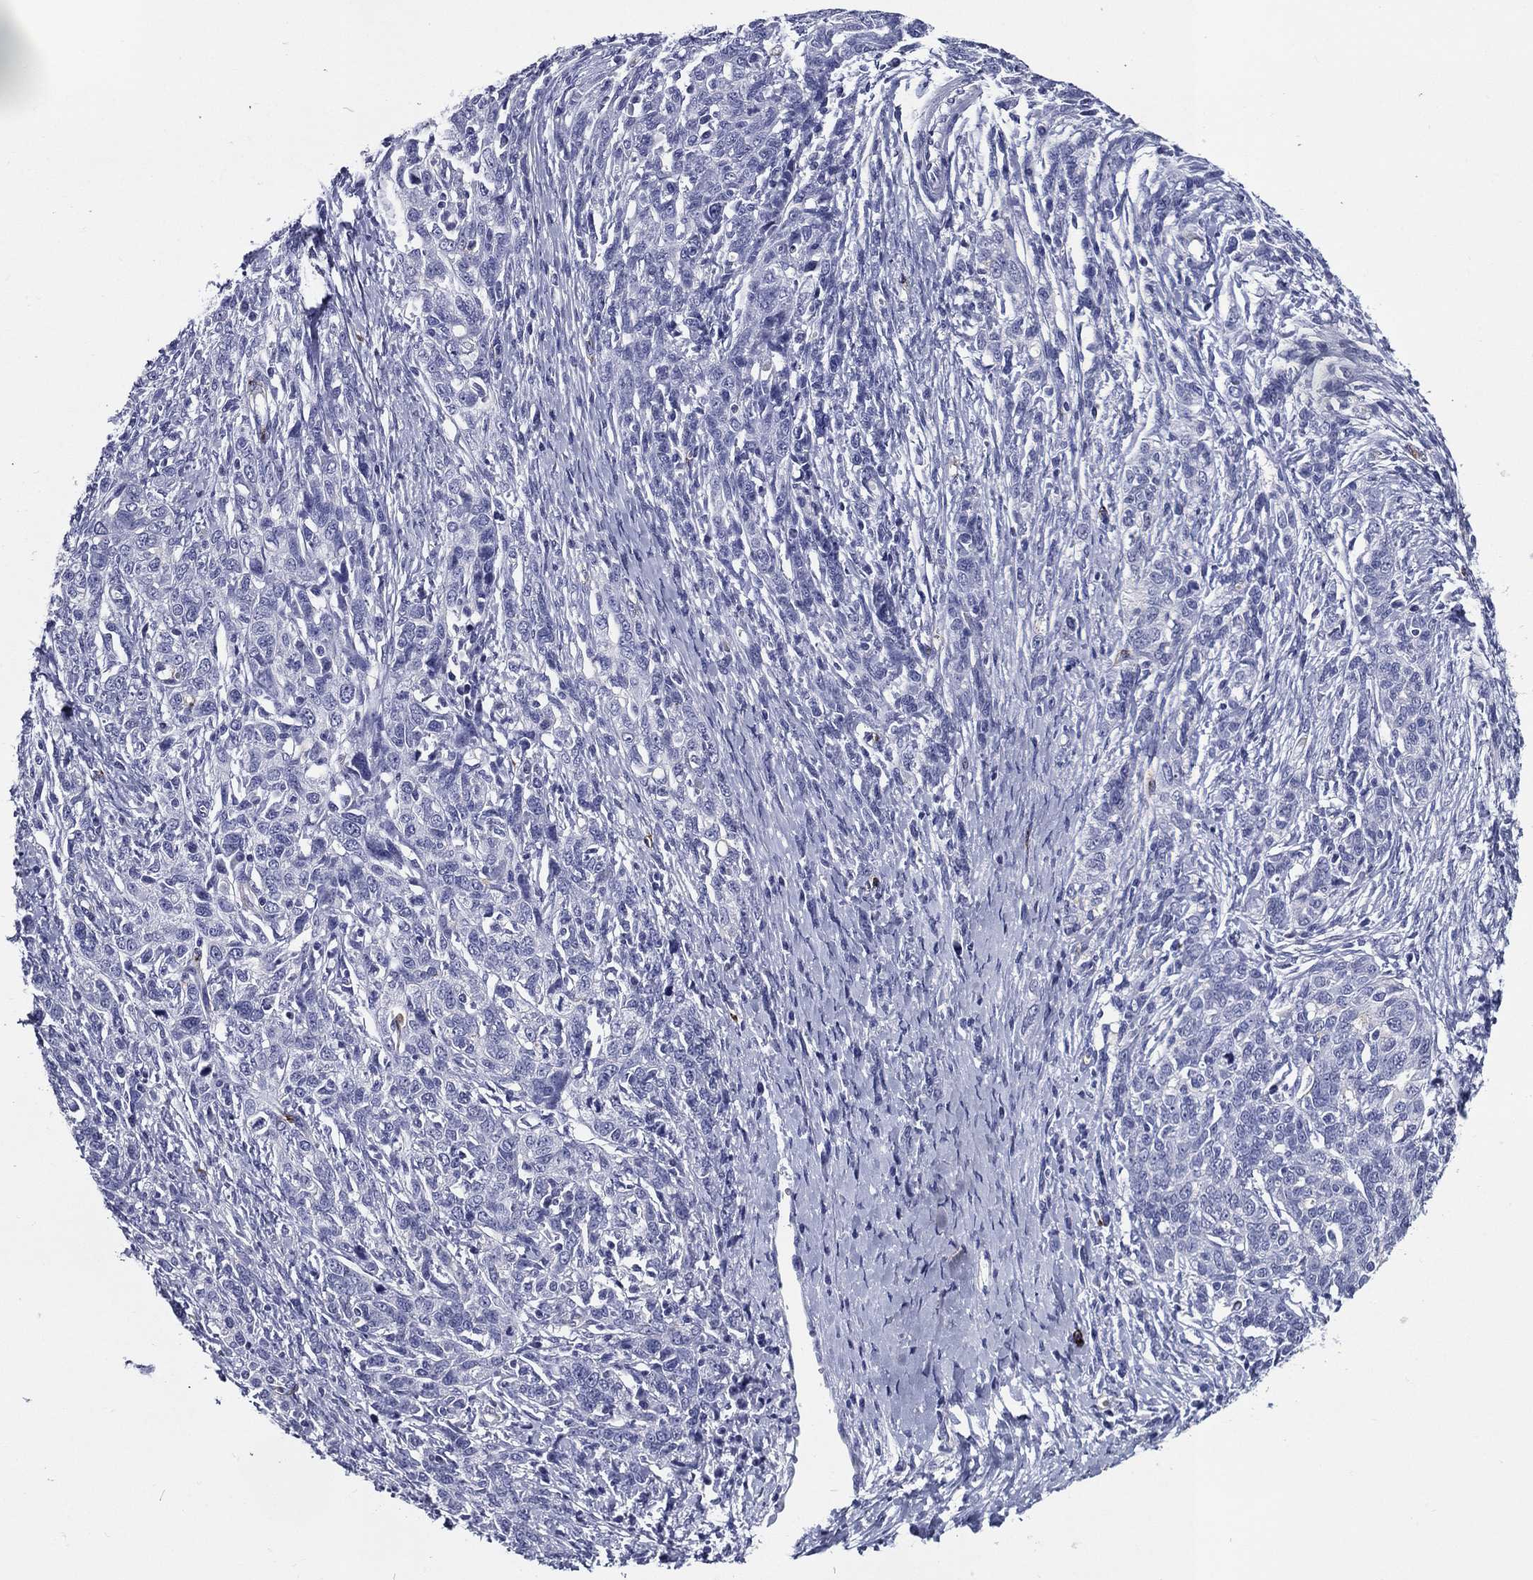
{"staining": {"intensity": "negative", "quantity": "none", "location": "none"}, "tissue": "ovarian cancer", "cell_type": "Tumor cells", "image_type": "cancer", "snomed": [{"axis": "morphology", "description": "Cystadenocarcinoma, serous, NOS"}, {"axis": "topography", "description": "Ovary"}], "caption": "This micrograph is of ovarian cancer stained with immunohistochemistry to label a protein in brown with the nuclei are counter-stained blue. There is no expression in tumor cells.", "gene": "ACE2", "patient": {"sex": "female", "age": 71}}